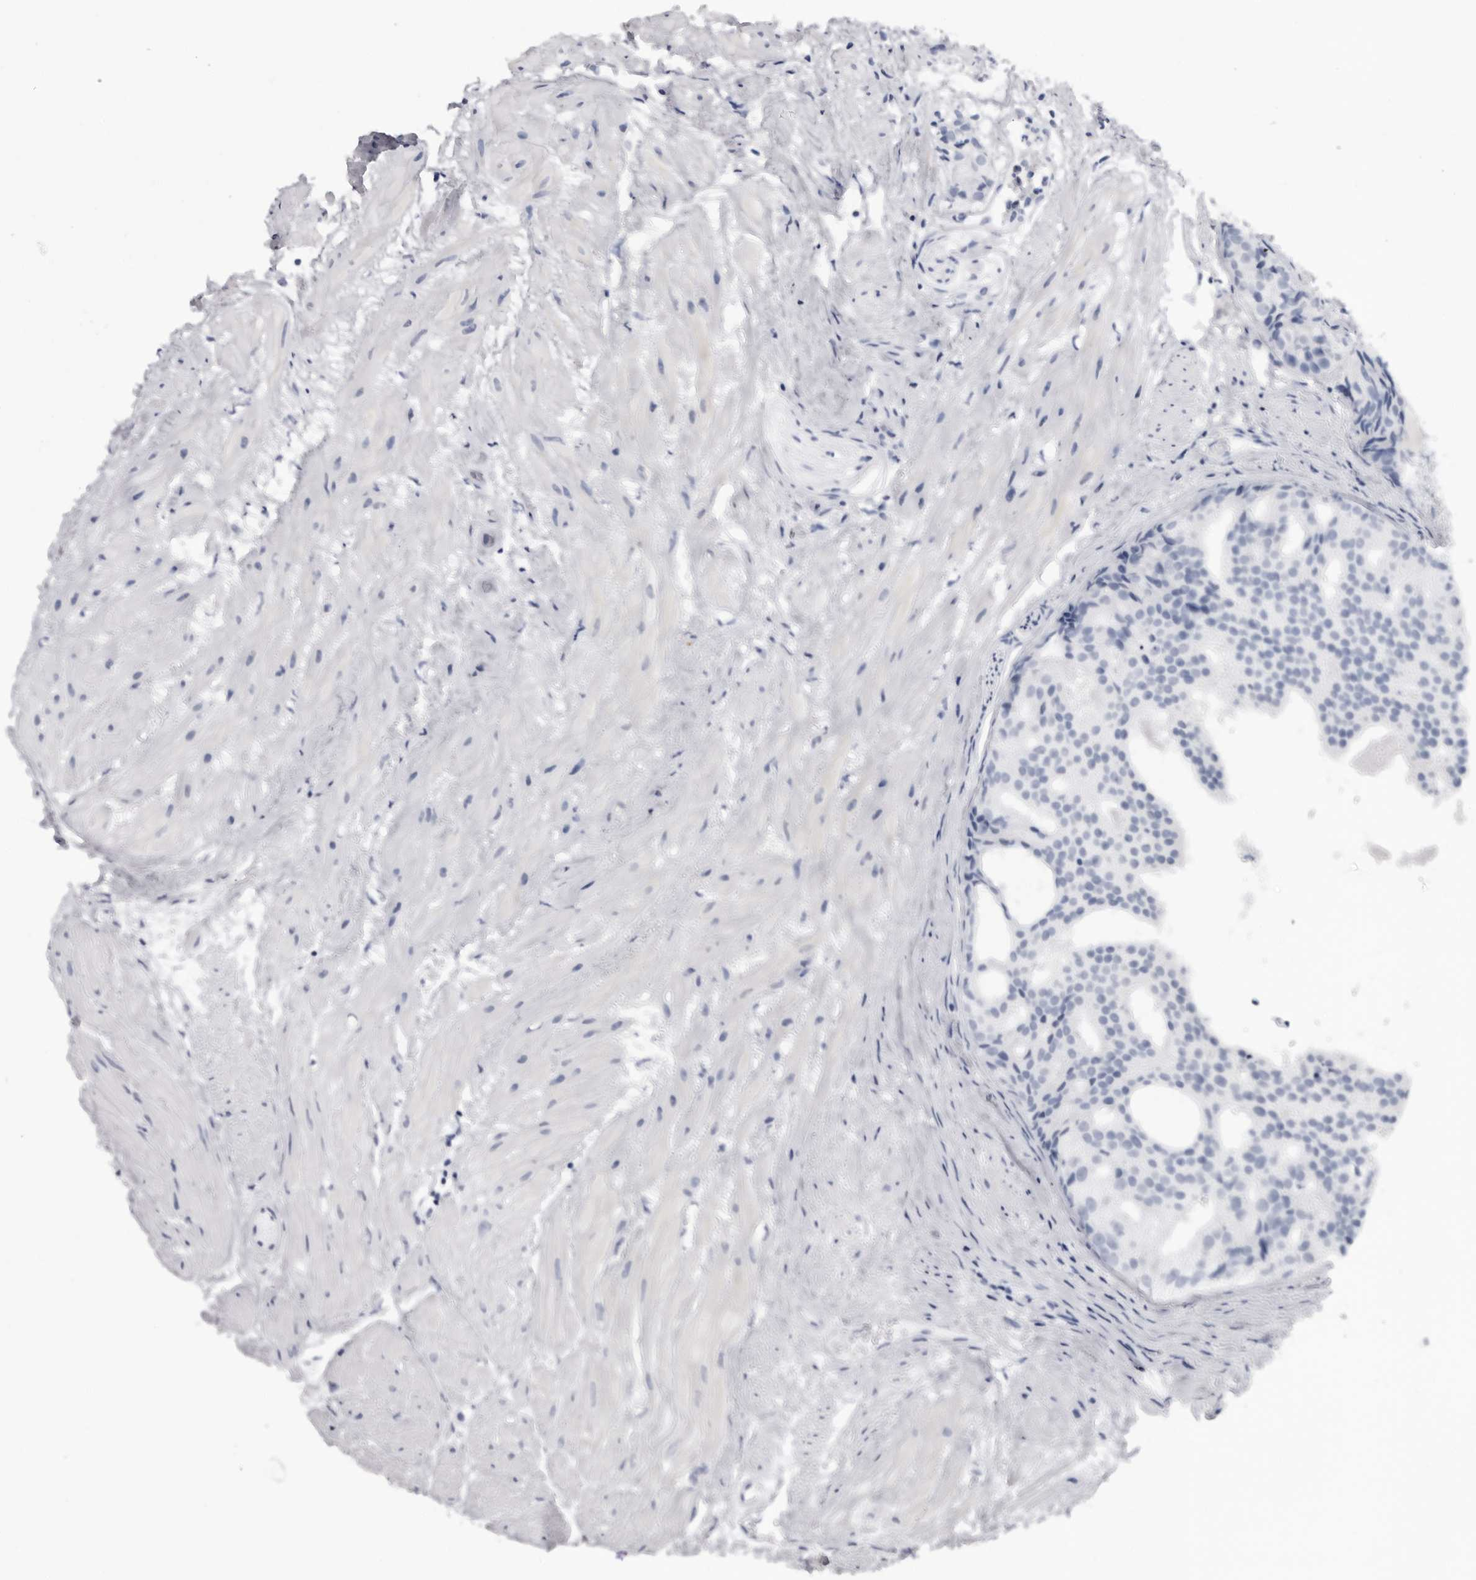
{"staining": {"intensity": "negative", "quantity": "none", "location": "none"}, "tissue": "prostate cancer", "cell_type": "Tumor cells", "image_type": "cancer", "snomed": [{"axis": "morphology", "description": "Adenocarcinoma, Low grade"}, {"axis": "topography", "description": "Prostate"}], "caption": "Adenocarcinoma (low-grade) (prostate) stained for a protein using immunohistochemistry demonstrates no expression tumor cells.", "gene": "PGA3", "patient": {"sex": "male", "age": 88}}